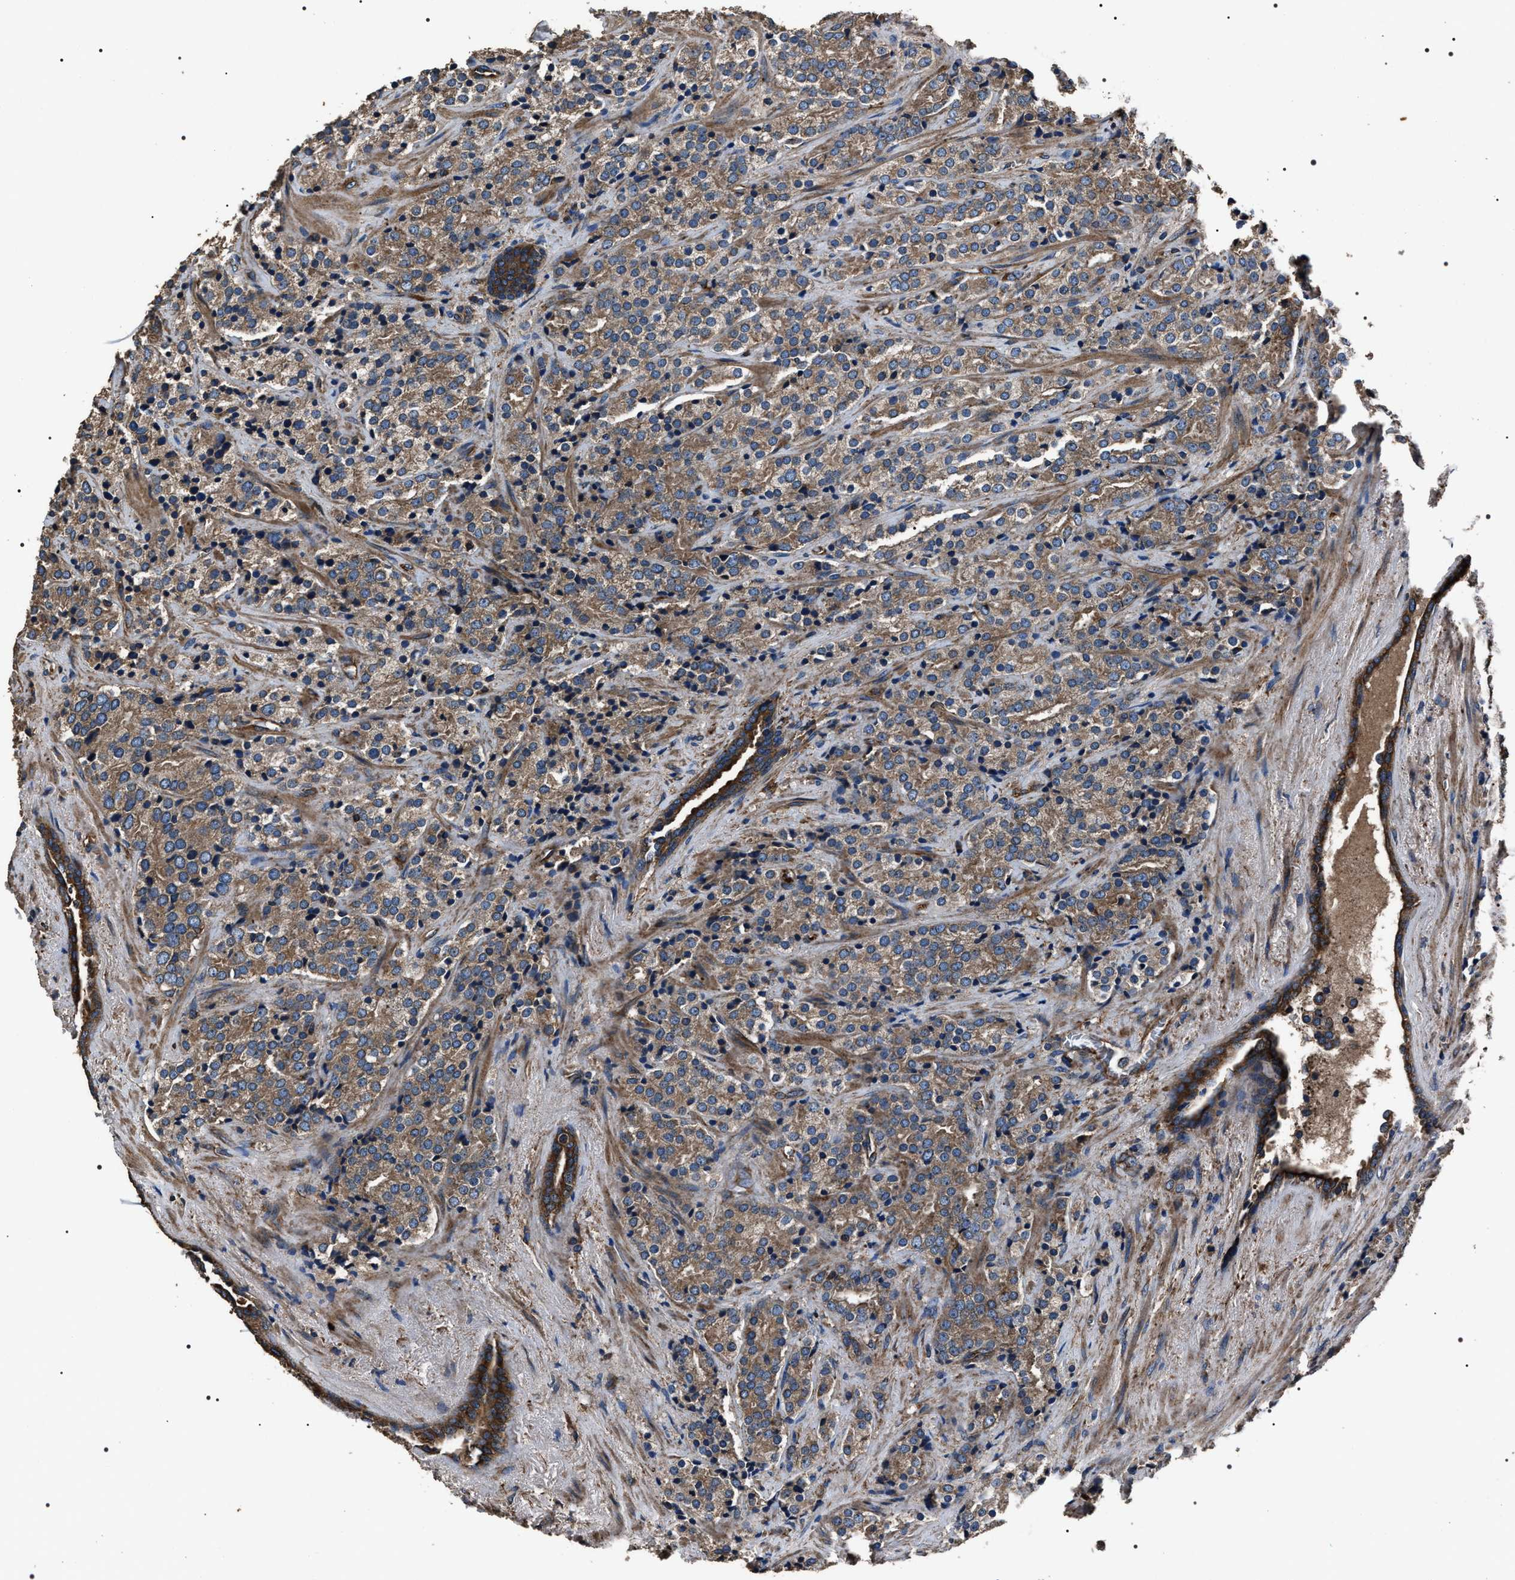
{"staining": {"intensity": "strong", "quantity": "25%-75%", "location": "cytoplasmic/membranous"}, "tissue": "prostate cancer", "cell_type": "Tumor cells", "image_type": "cancer", "snomed": [{"axis": "morphology", "description": "Adenocarcinoma, High grade"}, {"axis": "topography", "description": "Prostate"}], "caption": "Prostate cancer (high-grade adenocarcinoma) tissue displays strong cytoplasmic/membranous staining in about 25%-75% of tumor cells, visualized by immunohistochemistry. Immunohistochemistry stains the protein in brown and the nuclei are stained blue.", "gene": "HSCB", "patient": {"sex": "male", "age": 71}}